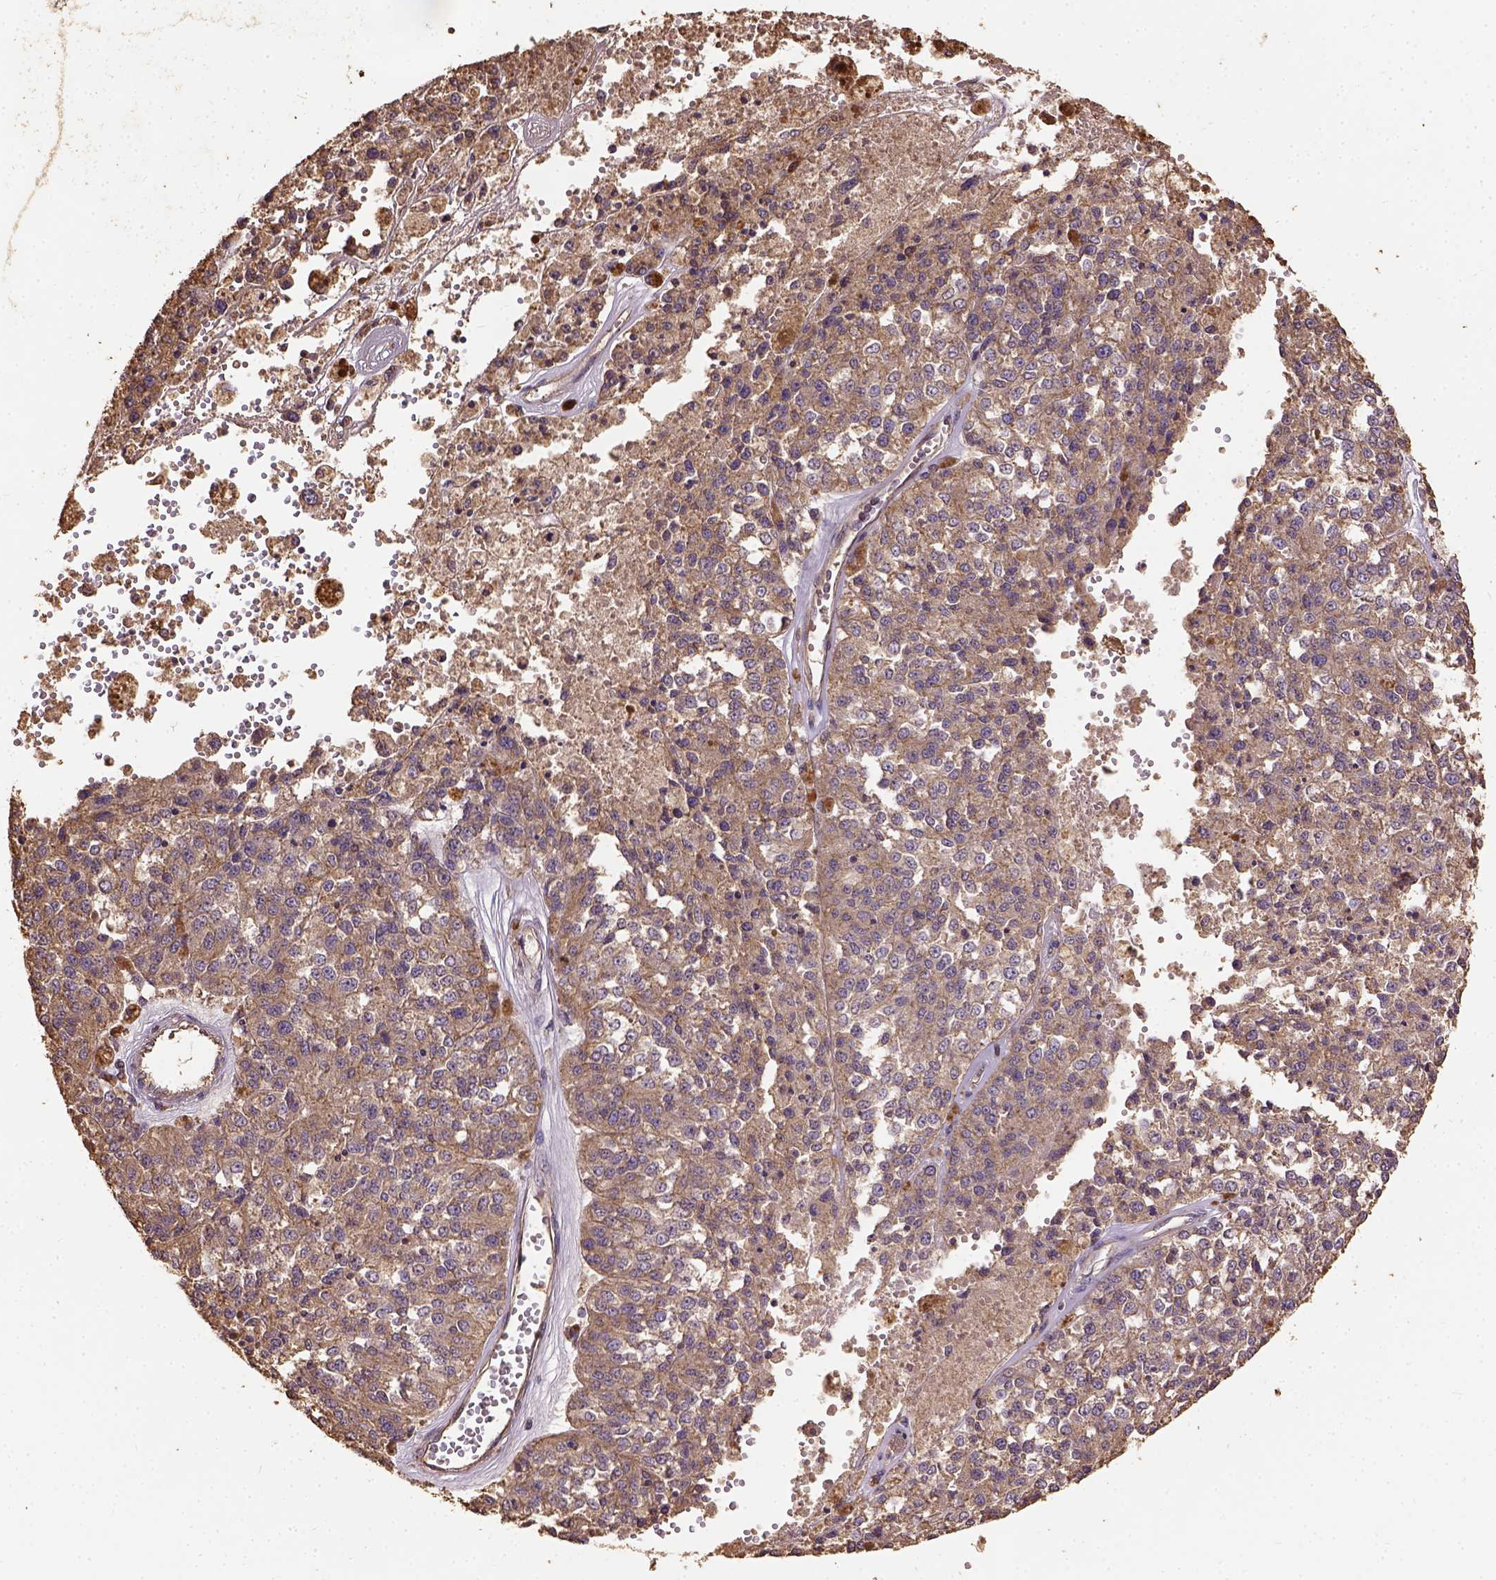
{"staining": {"intensity": "weak", "quantity": ">75%", "location": "cytoplasmic/membranous"}, "tissue": "melanoma", "cell_type": "Tumor cells", "image_type": "cancer", "snomed": [{"axis": "morphology", "description": "Malignant melanoma, Metastatic site"}, {"axis": "topography", "description": "Lymph node"}], "caption": "Melanoma stained with DAB immunohistochemistry (IHC) reveals low levels of weak cytoplasmic/membranous positivity in about >75% of tumor cells.", "gene": "ATP1B3", "patient": {"sex": "female", "age": 64}}